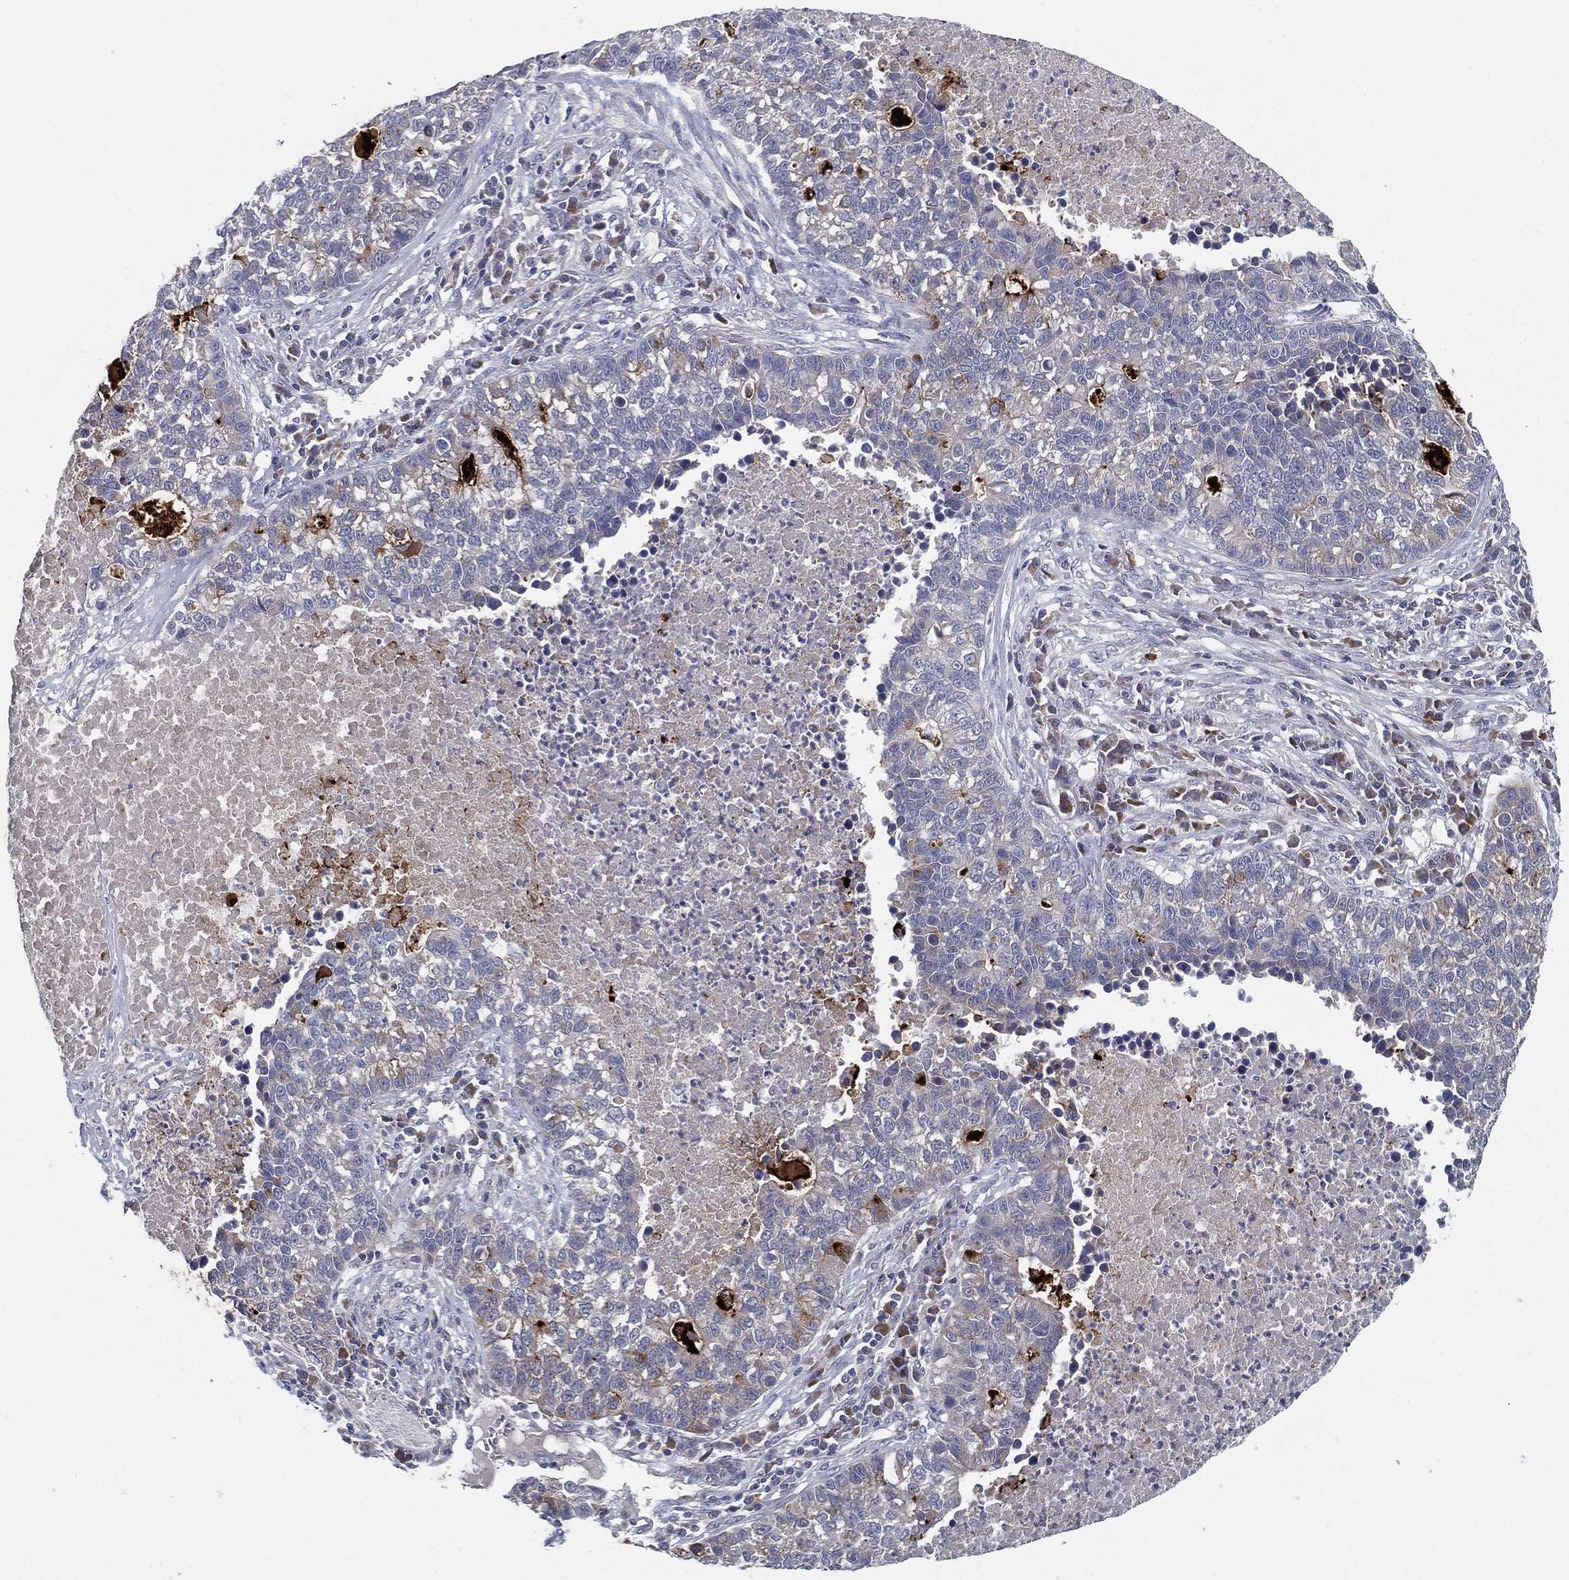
{"staining": {"intensity": "weak", "quantity": "<25%", "location": "cytoplasmic/membranous"}, "tissue": "lung cancer", "cell_type": "Tumor cells", "image_type": "cancer", "snomed": [{"axis": "morphology", "description": "Adenocarcinoma, NOS"}, {"axis": "topography", "description": "Lung"}], "caption": "Human adenocarcinoma (lung) stained for a protein using immunohistochemistry exhibits no expression in tumor cells.", "gene": "PCSK1", "patient": {"sex": "male", "age": 57}}